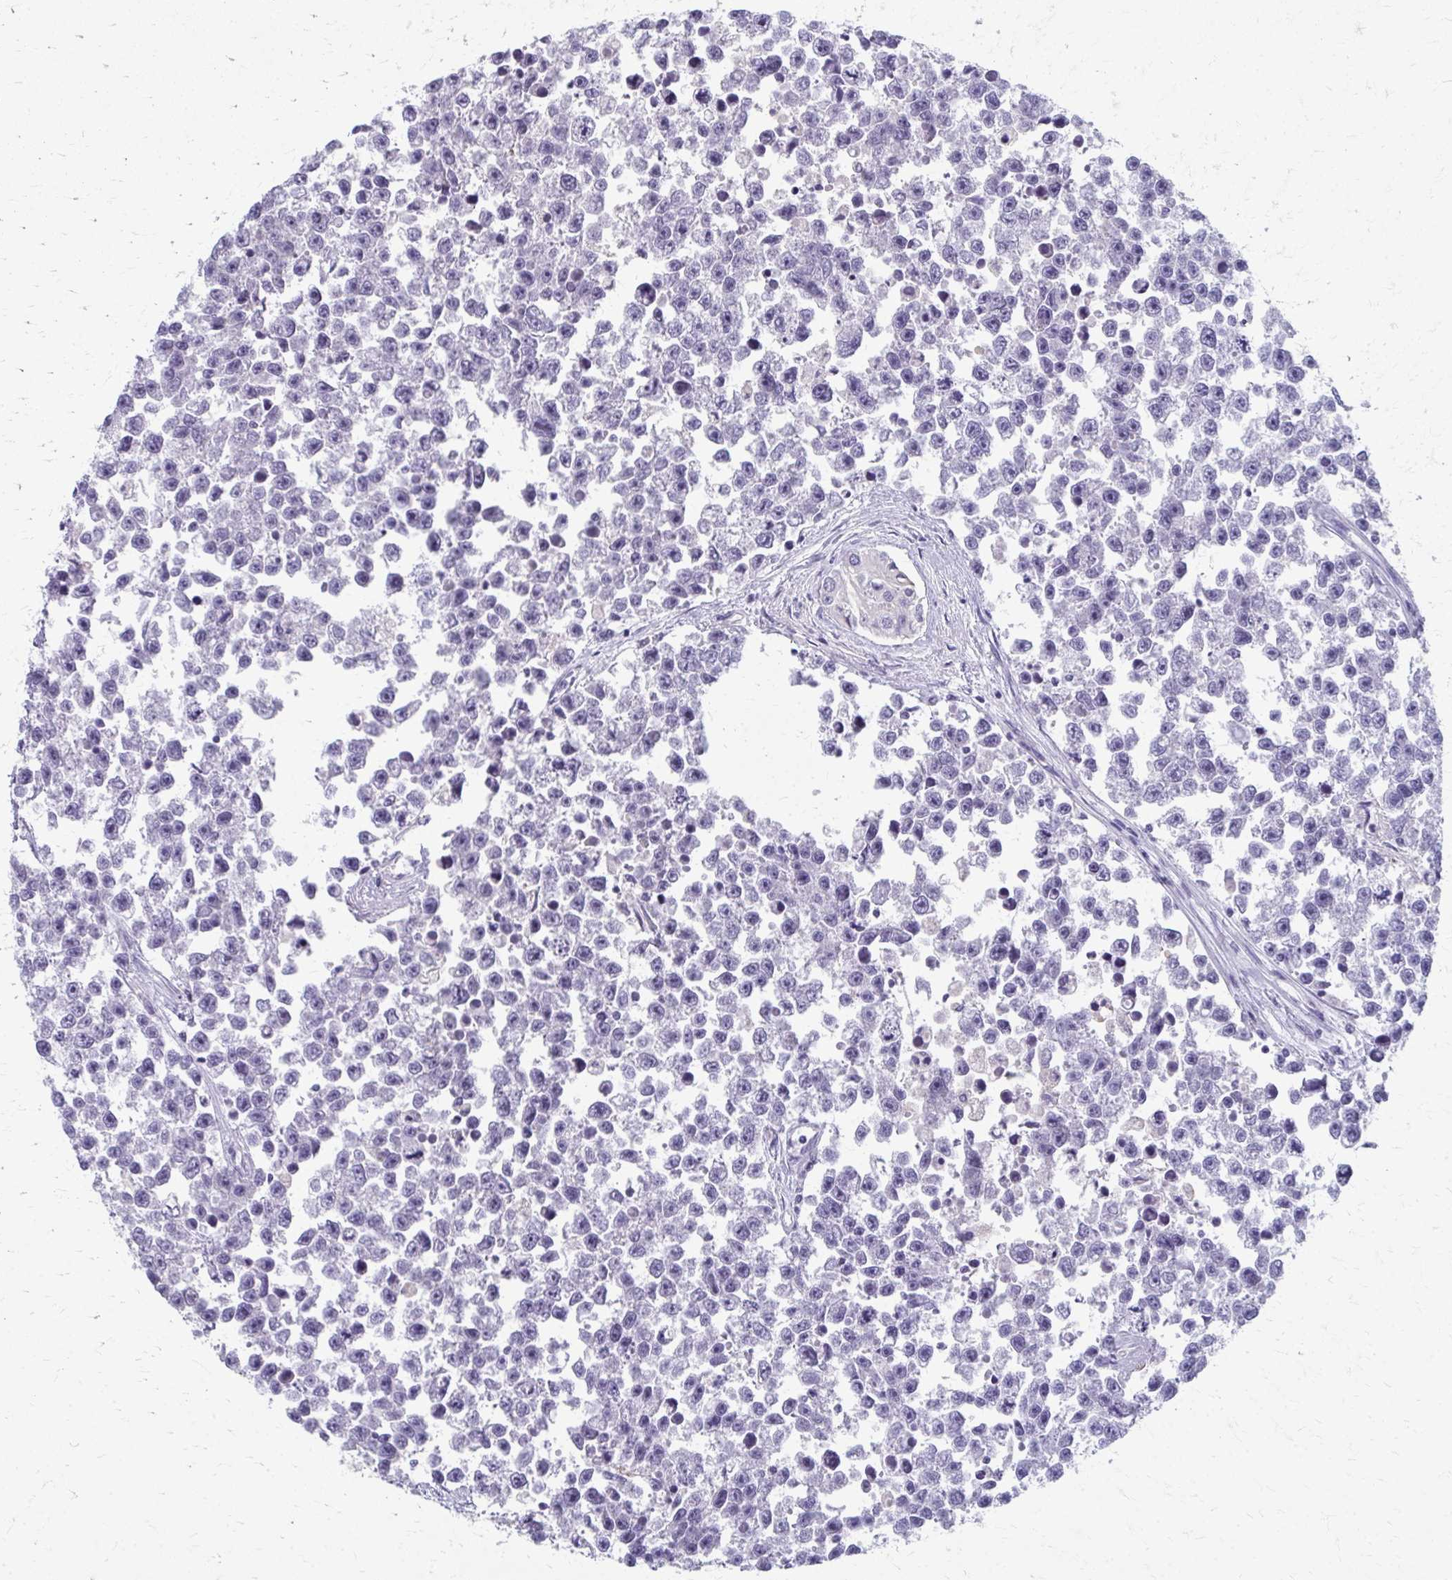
{"staining": {"intensity": "negative", "quantity": "none", "location": "none"}, "tissue": "testis cancer", "cell_type": "Tumor cells", "image_type": "cancer", "snomed": [{"axis": "morphology", "description": "Seminoma, NOS"}, {"axis": "topography", "description": "Testis"}], "caption": "This is an immunohistochemistry micrograph of human testis seminoma. There is no staining in tumor cells.", "gene": "ADIPOQ", "patient": {"sex": "male", "age": 26}}